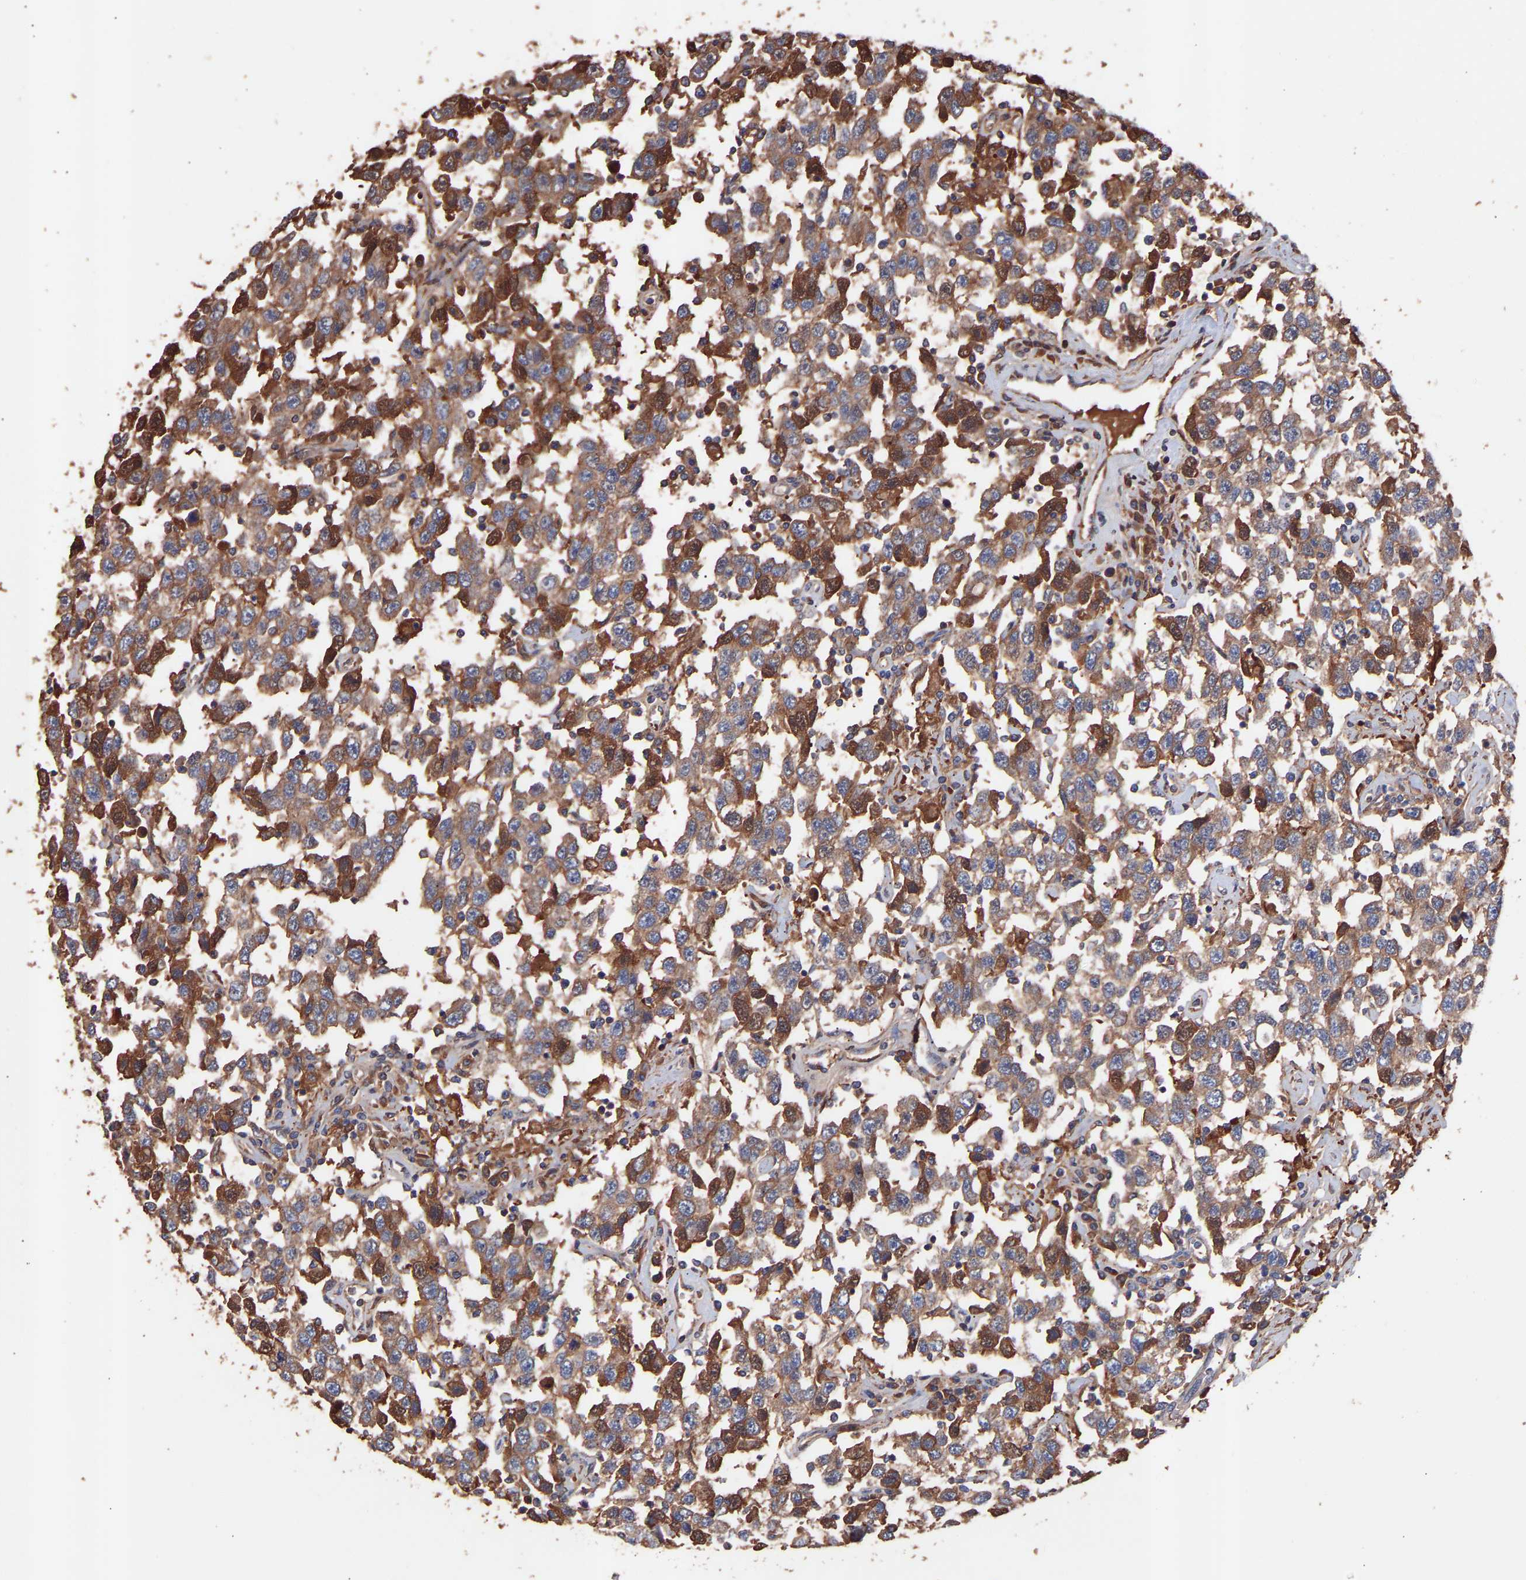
{"staining": {"intensity": "moderate", "quantity": ">75%", "location": "cytoplasmic/membranous"}, "tissue": "testis cancer", "cell_type": "Tumor cells", "image_type": "cancer", "snomed": [{"axis": "morphology", "description": "Seminoma, NOS"}, {"axis": "topography", "description": "Testis"}], "caption": "Moderate cytoplasmic/membranous staining is appreciated in about >75% of tumor cells in testis seminoma.", "gene": "TMEM268", "patient": {"sex": "male", "age": 41}}